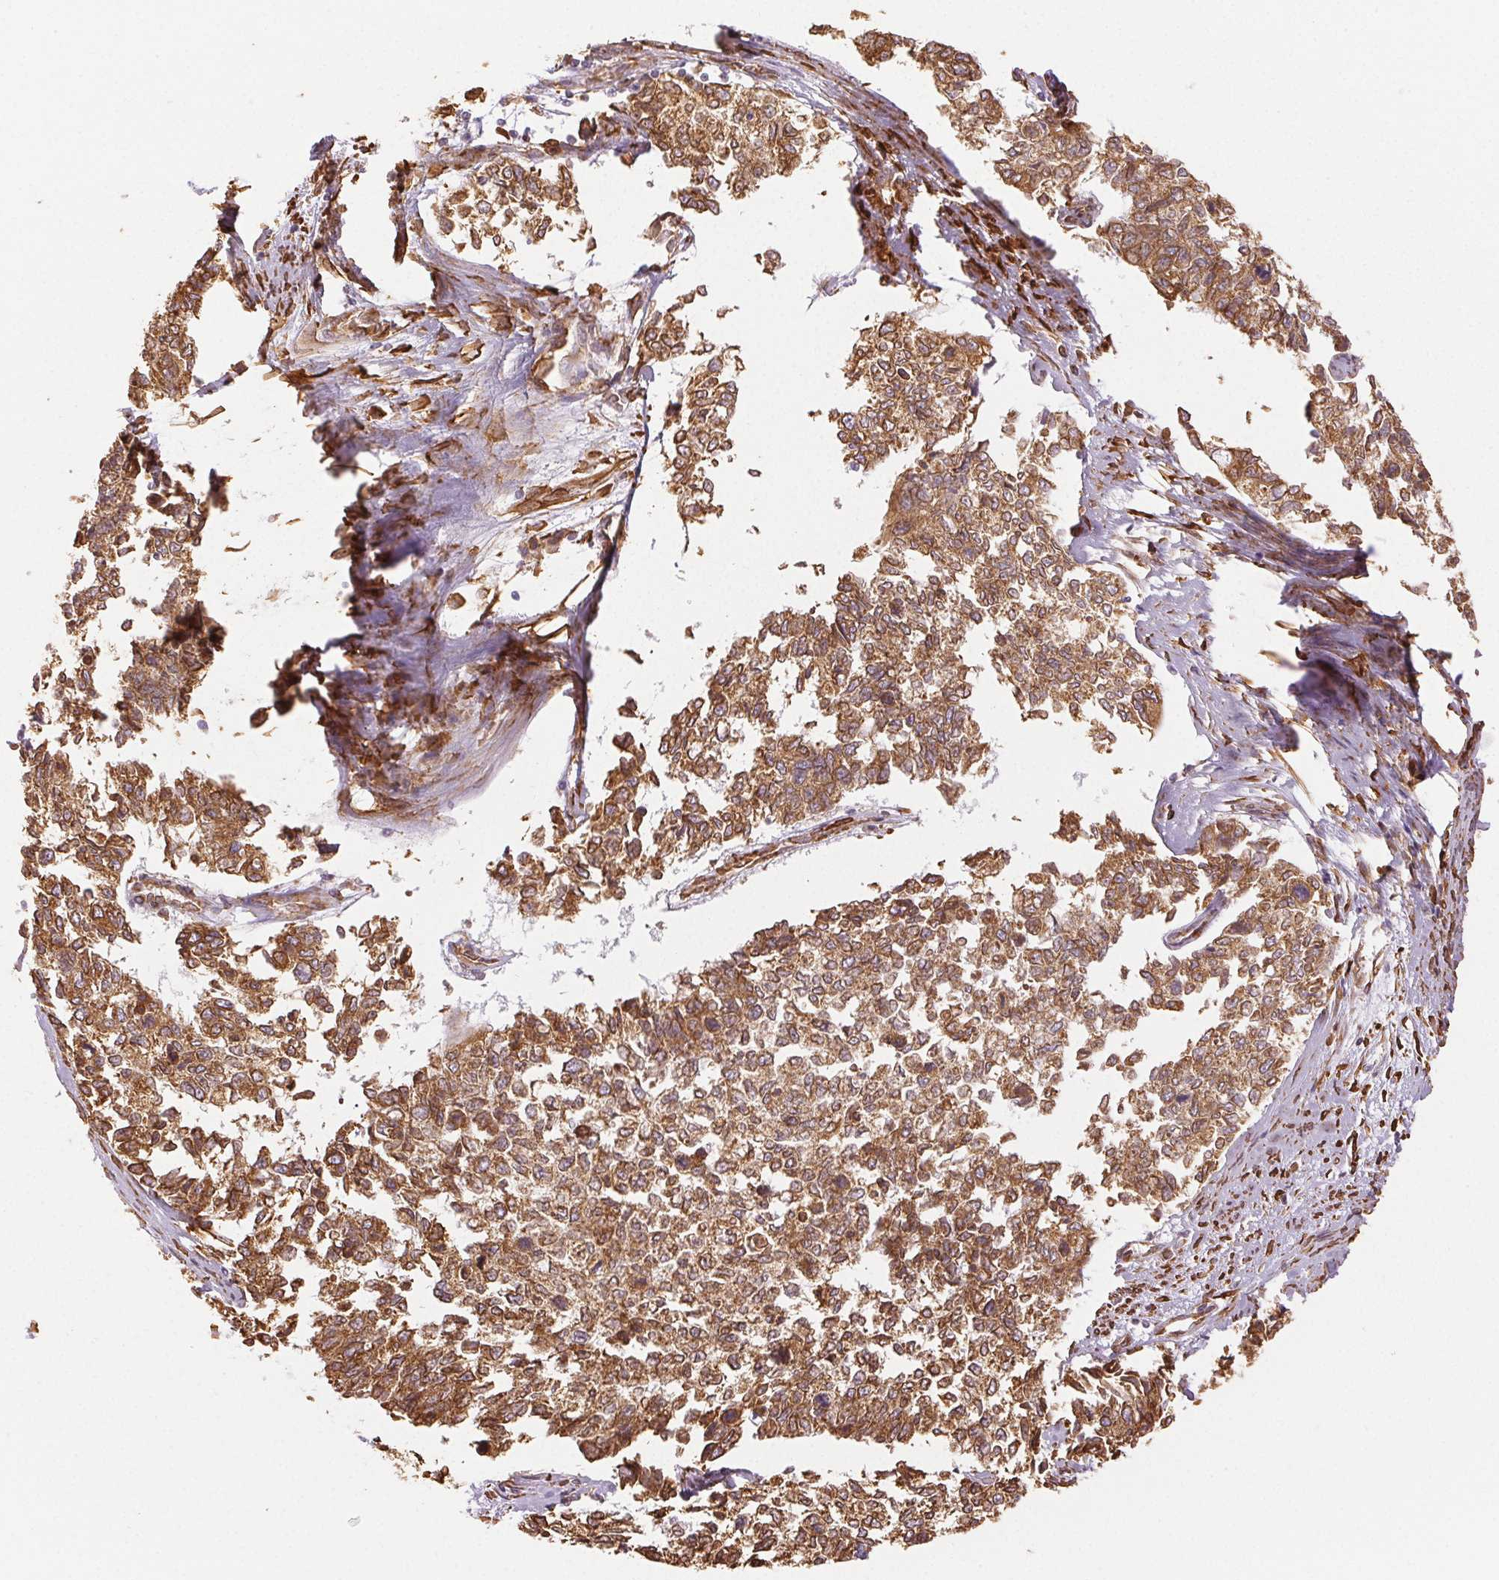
{"staining": {"intensity": "moderate", "quantity": ">75%", "location": "cytoplasmic/membranous"}, "tissue": "cervical cancer", "cell_type": "Tumor cells", "image_type": "cancer", "snomed": [{"axis": "morphology", "description": "Adenocarcinoma, NOS"}, {"axis": "topography", "description": "Cervix"}], "caption": "Immunohistochemical staining of human cervical adenocarcinoma shows medium levels of moderate cytoplasmic/membranous protein staining in approximately >75% of tumor cells.", "gene": "RCN3", "patient": {"sex": "female", "age": 63}}